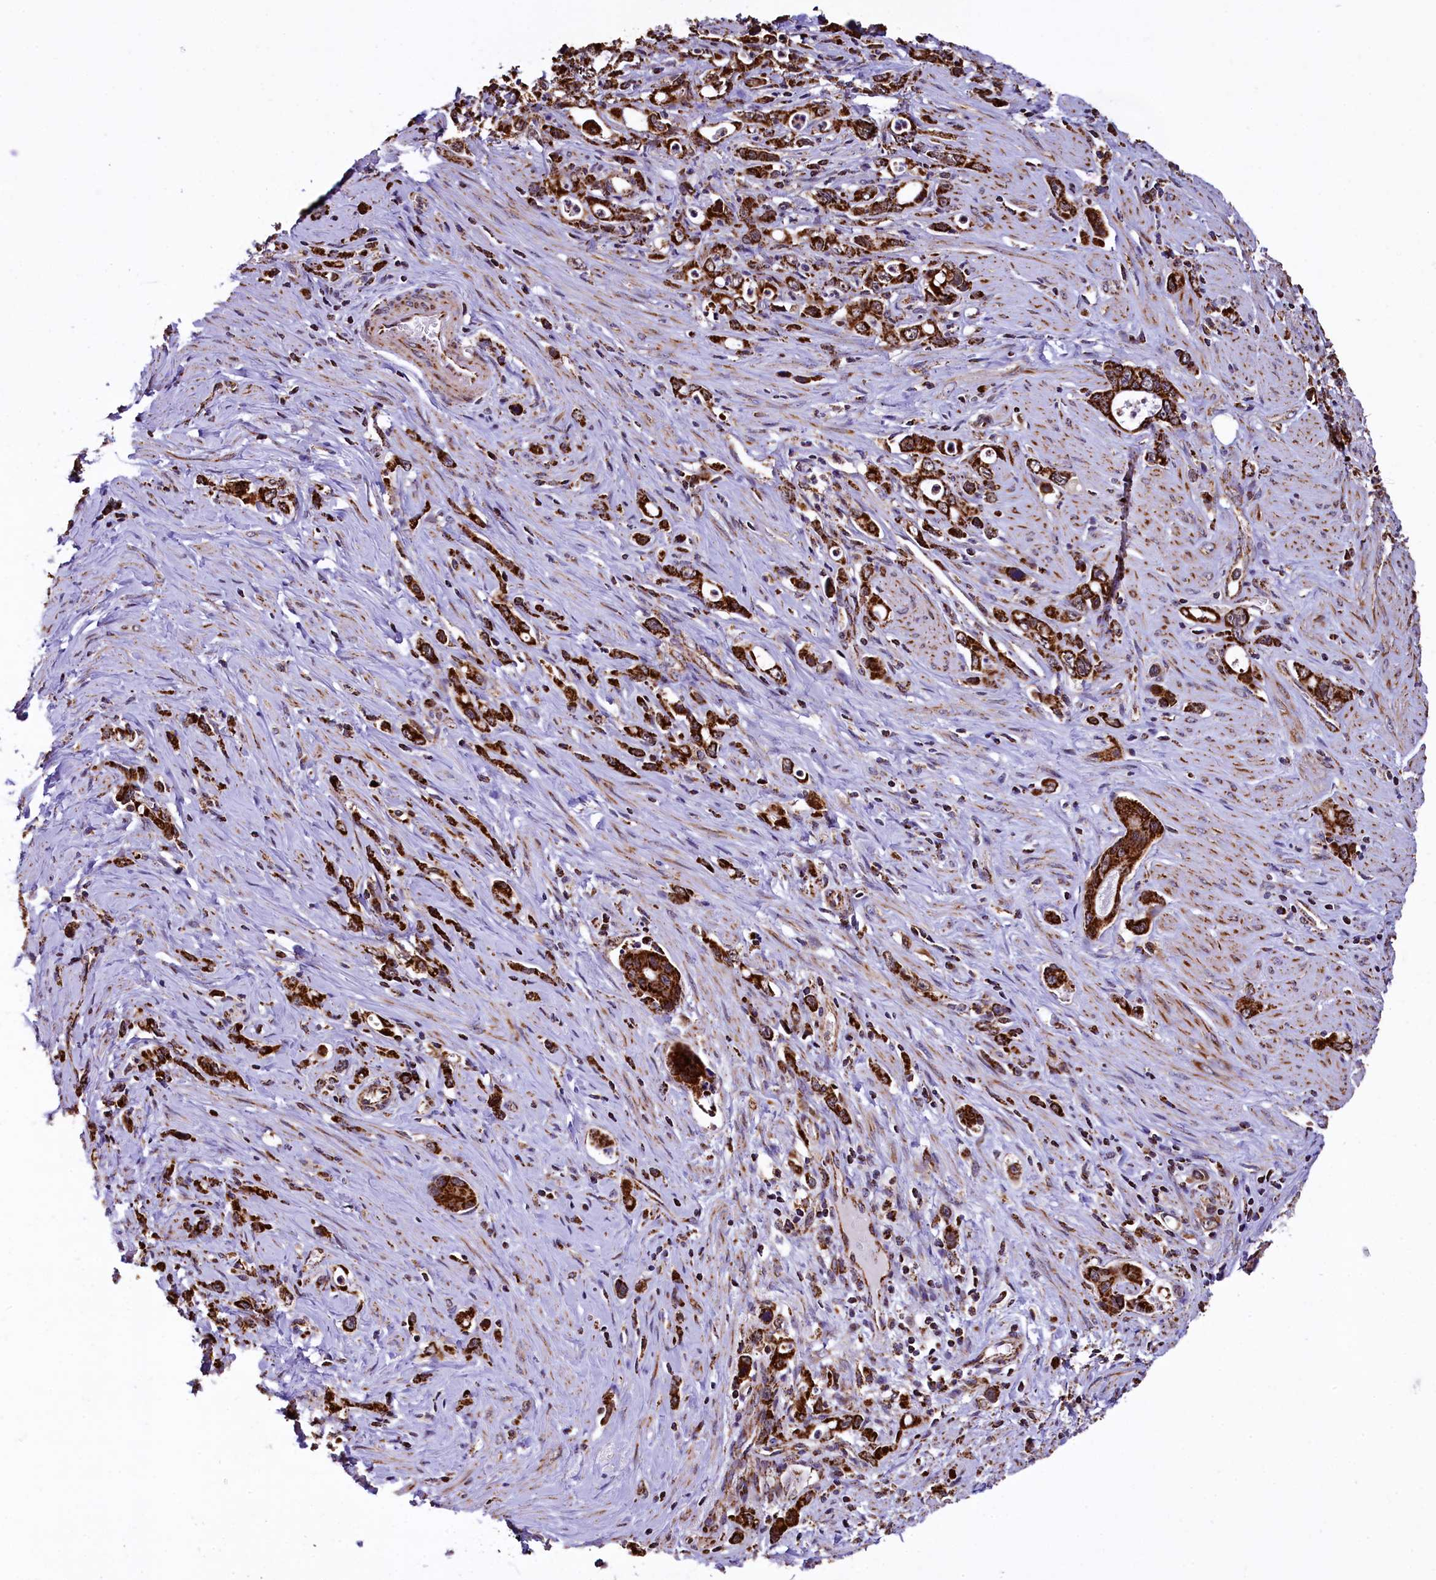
{"staining": {"intensity": "strong", "quantity": ">75%", "location": "cytoplasmic/membranous"}, "tissue": "stomach cancer", "cell_type": "Tumor cells", "image_type": "cancer", "snomed": [{"axis": "morphology", "description": "Adenocarcinoma, NOS"}, {"axis": "topography", "description": "Stomach, lower"}], "caption": "The immunohistochemical stain shows strong cytoplasmic/membranous expression in tumor cells of adenocarcinoma (stomach) tissue. Using DAB (3,3'-diaminobenzidine) (brown) and hematoxylin (blue) stains, captured at high magnification using brightfield microscopy.", "gene": "KLC2", "patient": {"sex": "female", "age": 43}}